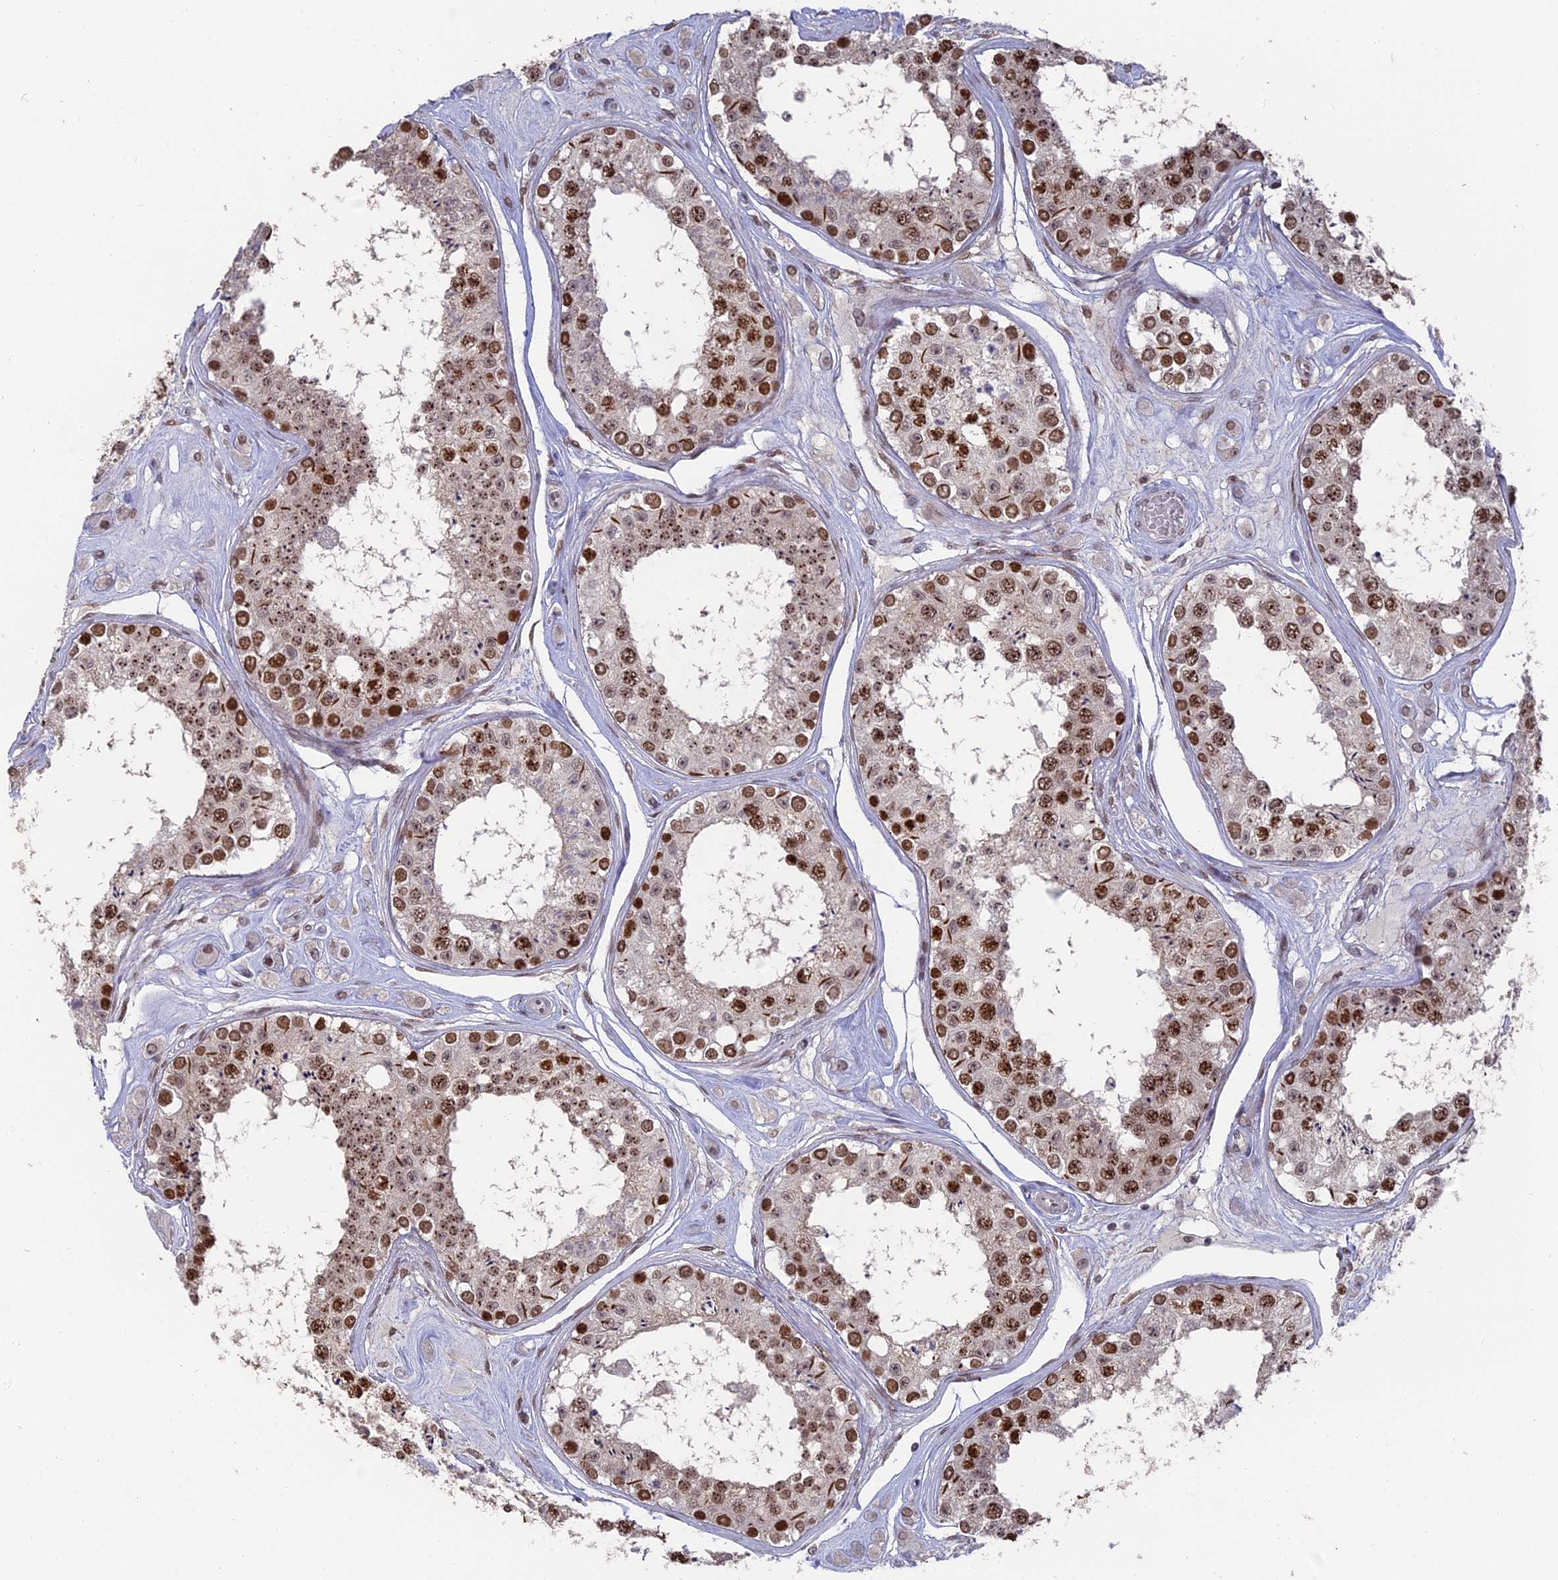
{"staining": {"intensity": "strong", "quantity": ">75%", "location": "nuclear"}, "tissue": "testis", "cell_type": "Cells in seminiferous ducts", "image_type": "normal", "snomed": [{"axis": "morphology", "description": "Normal tissue, NOS"}, {"axis": "topography", "description": "Testis"}], "caption": "Testis stained with DAB immunohistochemistry reveals high levels of strong nuclear expression in about >75% of cells in seminiferous ducts. Immunohistochemistry stains the protein in brown and the nuclei are stained blue.", "gene": "NR1H3", "patient": {"sex": "male", "age": 25}}